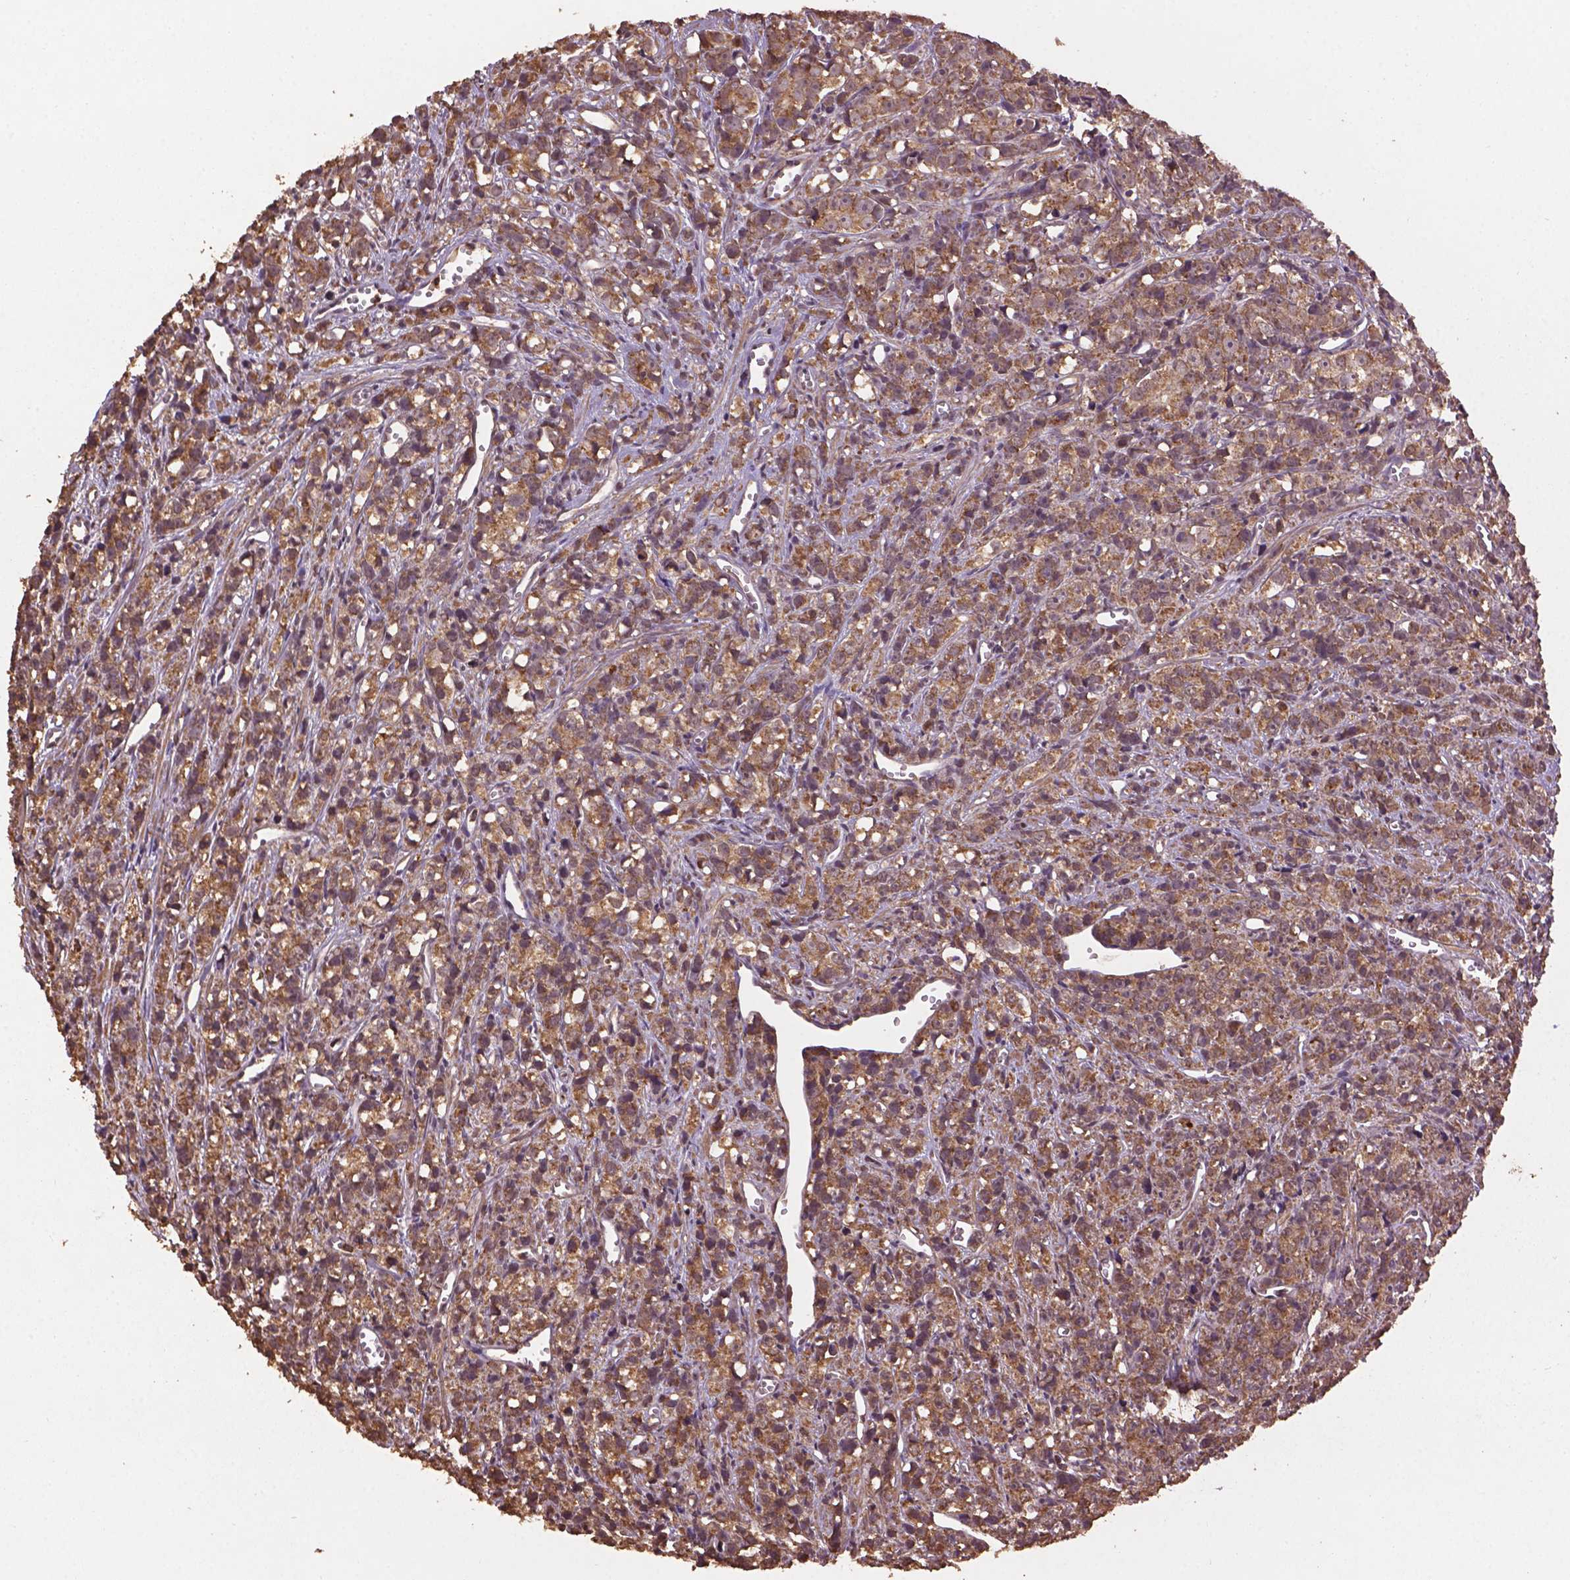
{"staining": {"intensity": "moderate", "quantity": ">75%", "location": "cytoplasmic/membranous"}, "tissue": "prostate cancer", "cell_type": "Tumor cells", "image_type": "cancer", "snomed": [{"axis": "morphology", "description": "Adenocarcinoma, High grade"}, {"axis": "topography", "description": "Prostate"}], "caption": "Prostate cancer (adenocarcinoma (high-grade)) tissue demonstrates moderate cytoplasmic/membranous expression in about >75% of tumor cells (DAB IHC with brightfield microscopy, high magnification).", "gene": "BABAM1", "patient": {"sex": "male", "age": 77}}